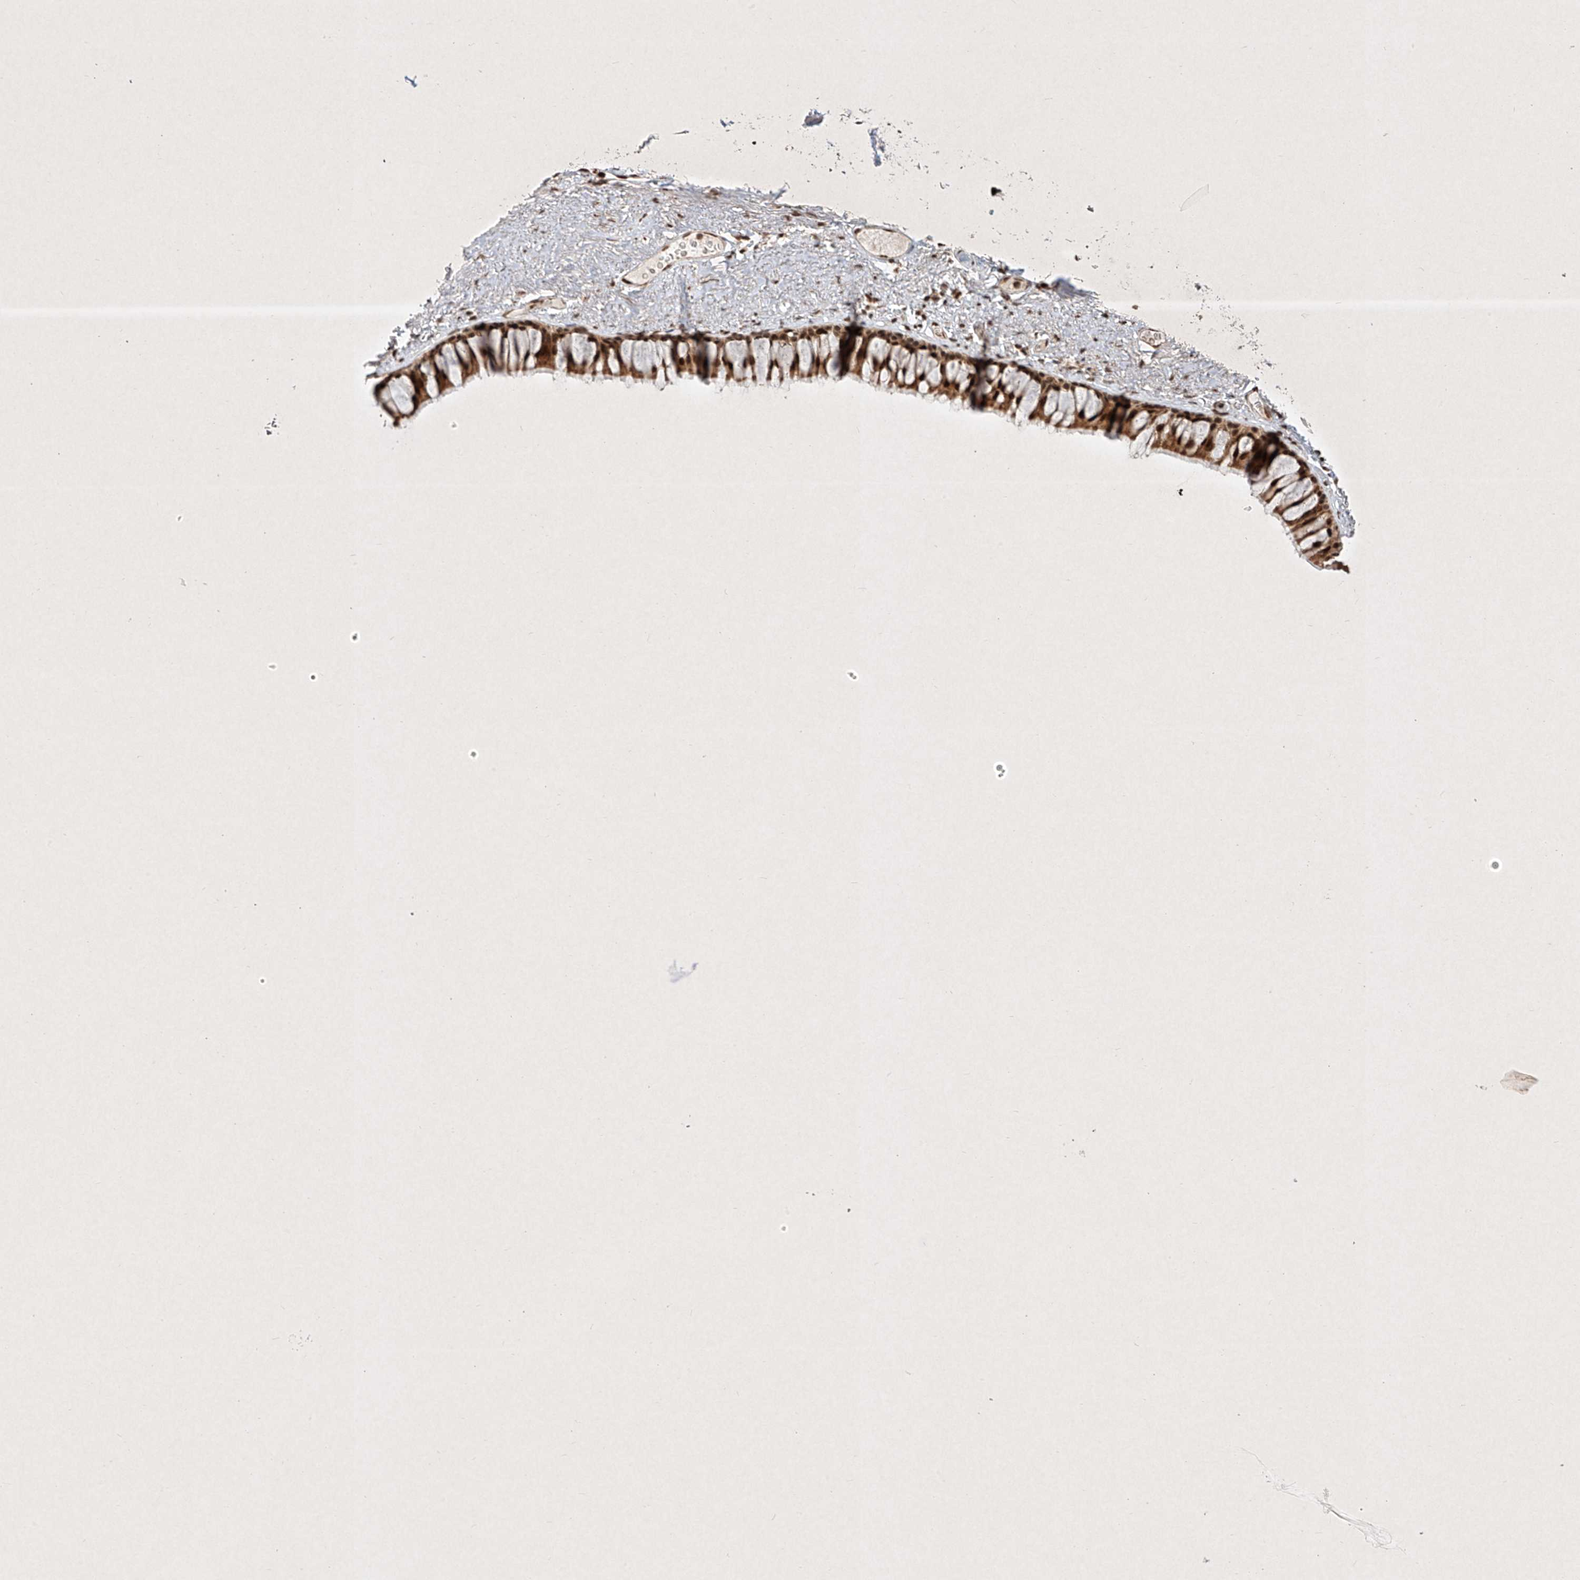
{"staining": {"intensity": "strong", "quantity": ">75%", "location": "cytoplasmic/membranous,nuclear"}, "tissue": "bronchus", "cell_type": "Respiratory epithelial cells", "image_type": "normal", "snomed": [{"axis": "morphology", "description": "Normal tissue, NOS"}, {"axis": "topography", "description": "Cartilage tissue"}, {"axis": "topography", "description": "Bronchus"}], "caption": "Protein expression analysis of unremarkable human bronchus reveals strong cytoplasmic/membranous,nuclear staining in about >75% of respiratory epithelial cells. Using DAB (brown) and hematoxylin (blue) stains, captured at high magnification using brightfield microscopy.", "gene": "EPG5", "patient": {"sex": "female", "age": 73}}